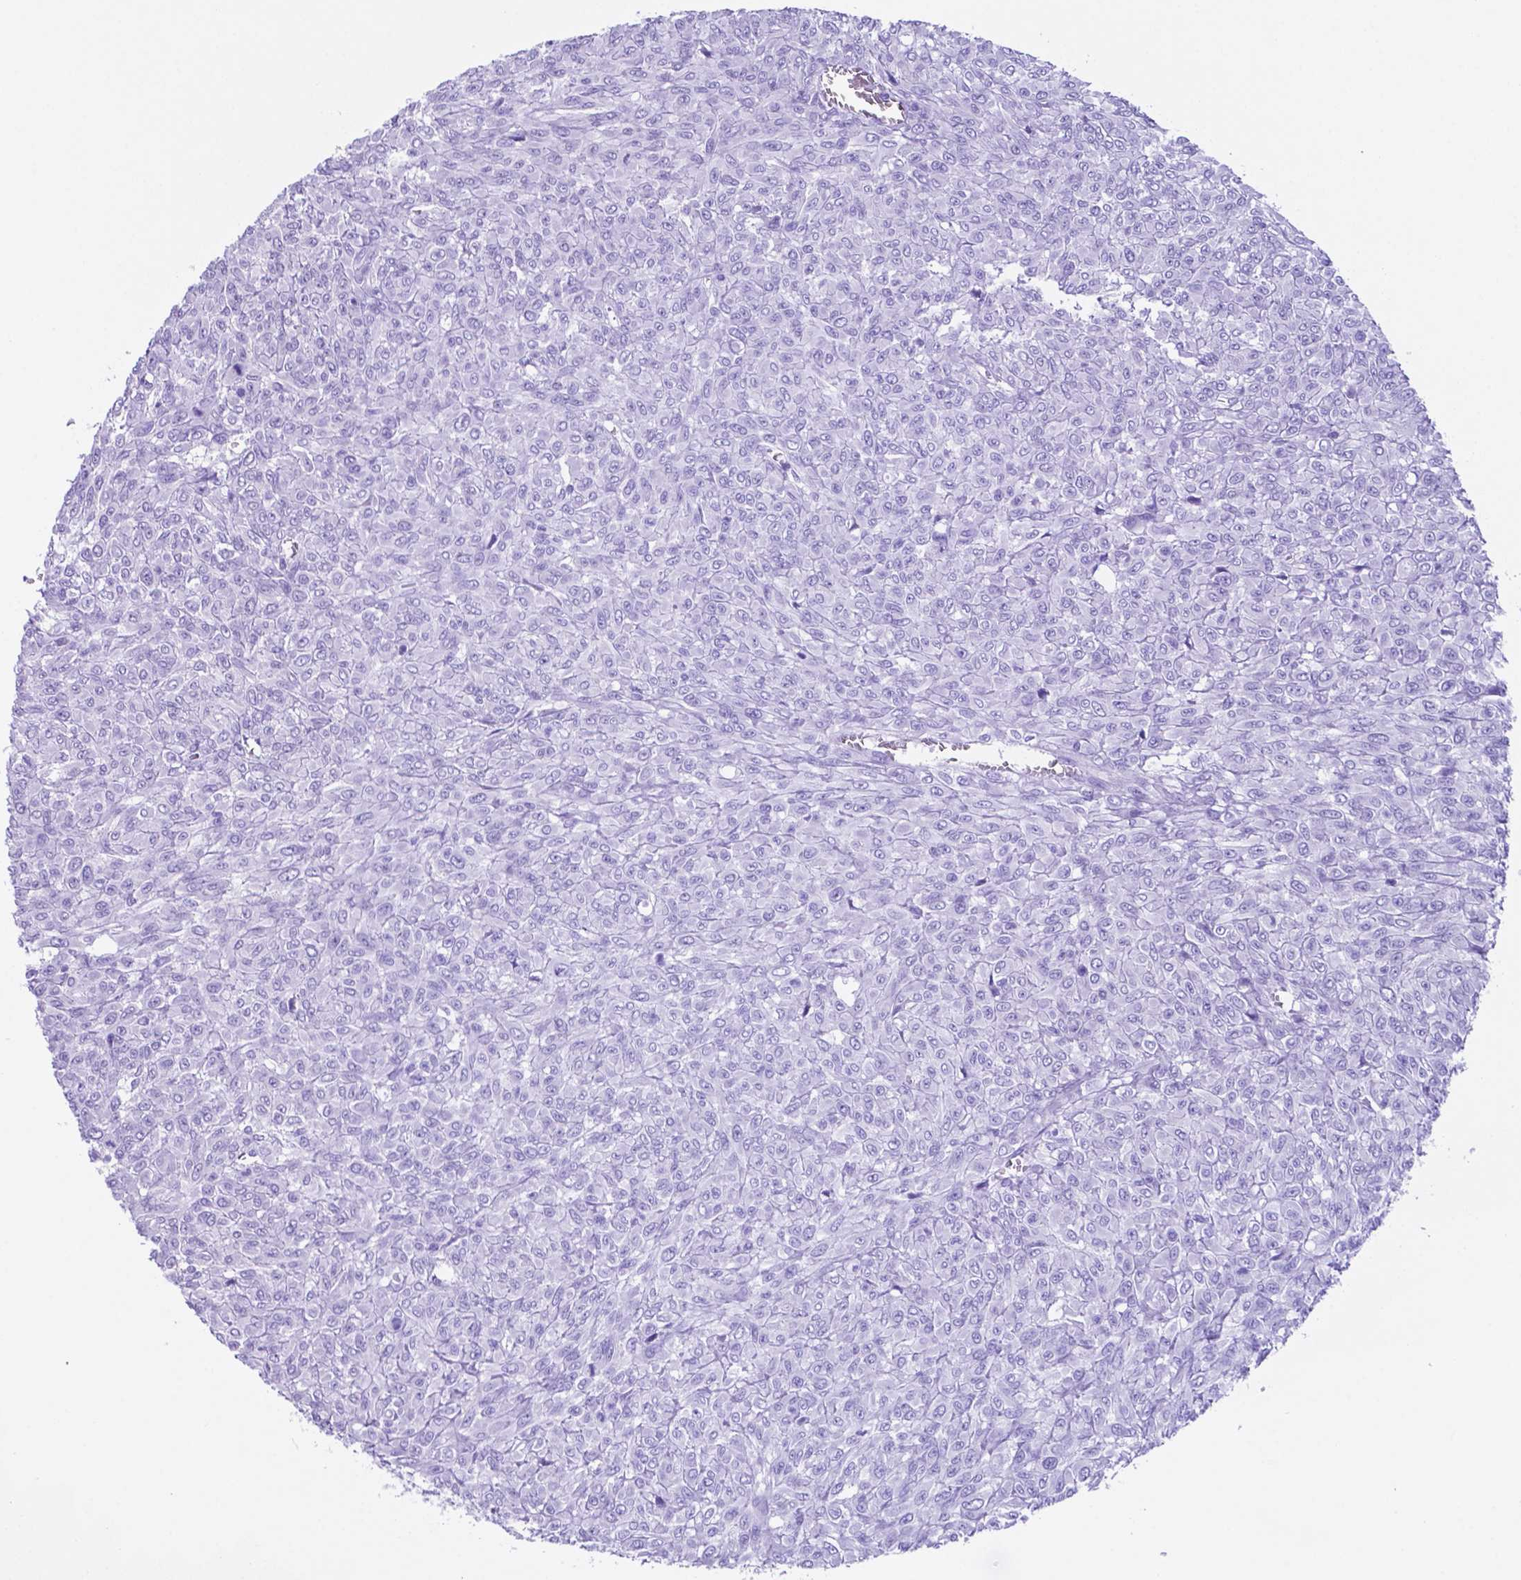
{"staining": {"intensity": "negative", "quantity": "none", "location": "none"}, "tissue": "renal cancer", "cell_type": "Tumor cells", "image_type": "cancer", "snomed": [{"axis": "morphology", "description": "Adenocarcinoma, NOS"}, {"axis": "topography", "description": "Kidney"}], "caption": "Tumor cells show no significant protein staining in renal cancer (adenocarcinoma).", "gene": "DNAAF8", "patient": {"sex": "male", "age": 58}}